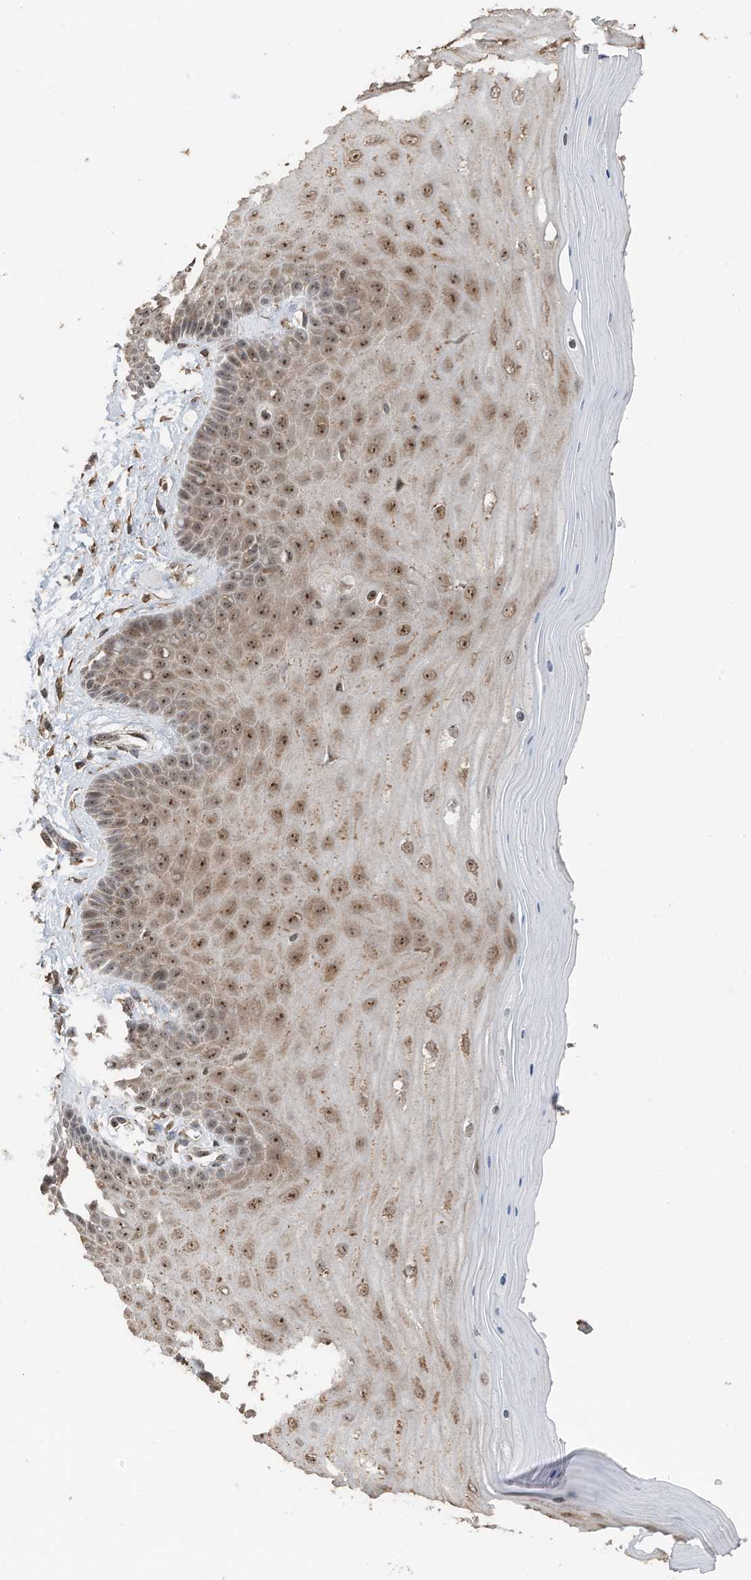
{"staining": {"intensity": "moderate", "quantity": ">75%", "location": "cytoplasmic/membranous,nuclear"}, "tissue": "cervix", "cell_type": "Glandular cells", "image_type": "normal", "snomed": [{"axis": "morphology", "description": "Normal tissue, NOS"}, {"axis": "topography", "description": "Cervix"}], "caption": "DAB (3,3'-diaminobenzidine) immunohistochemical staining of benign human cervix exhibits moderate cytoplasmic/membranous,nuclear protein expression in approximately >75% of glandular cells.", "gene": "ERLEC1", "patient": {"sex": "female", "age": 55}}